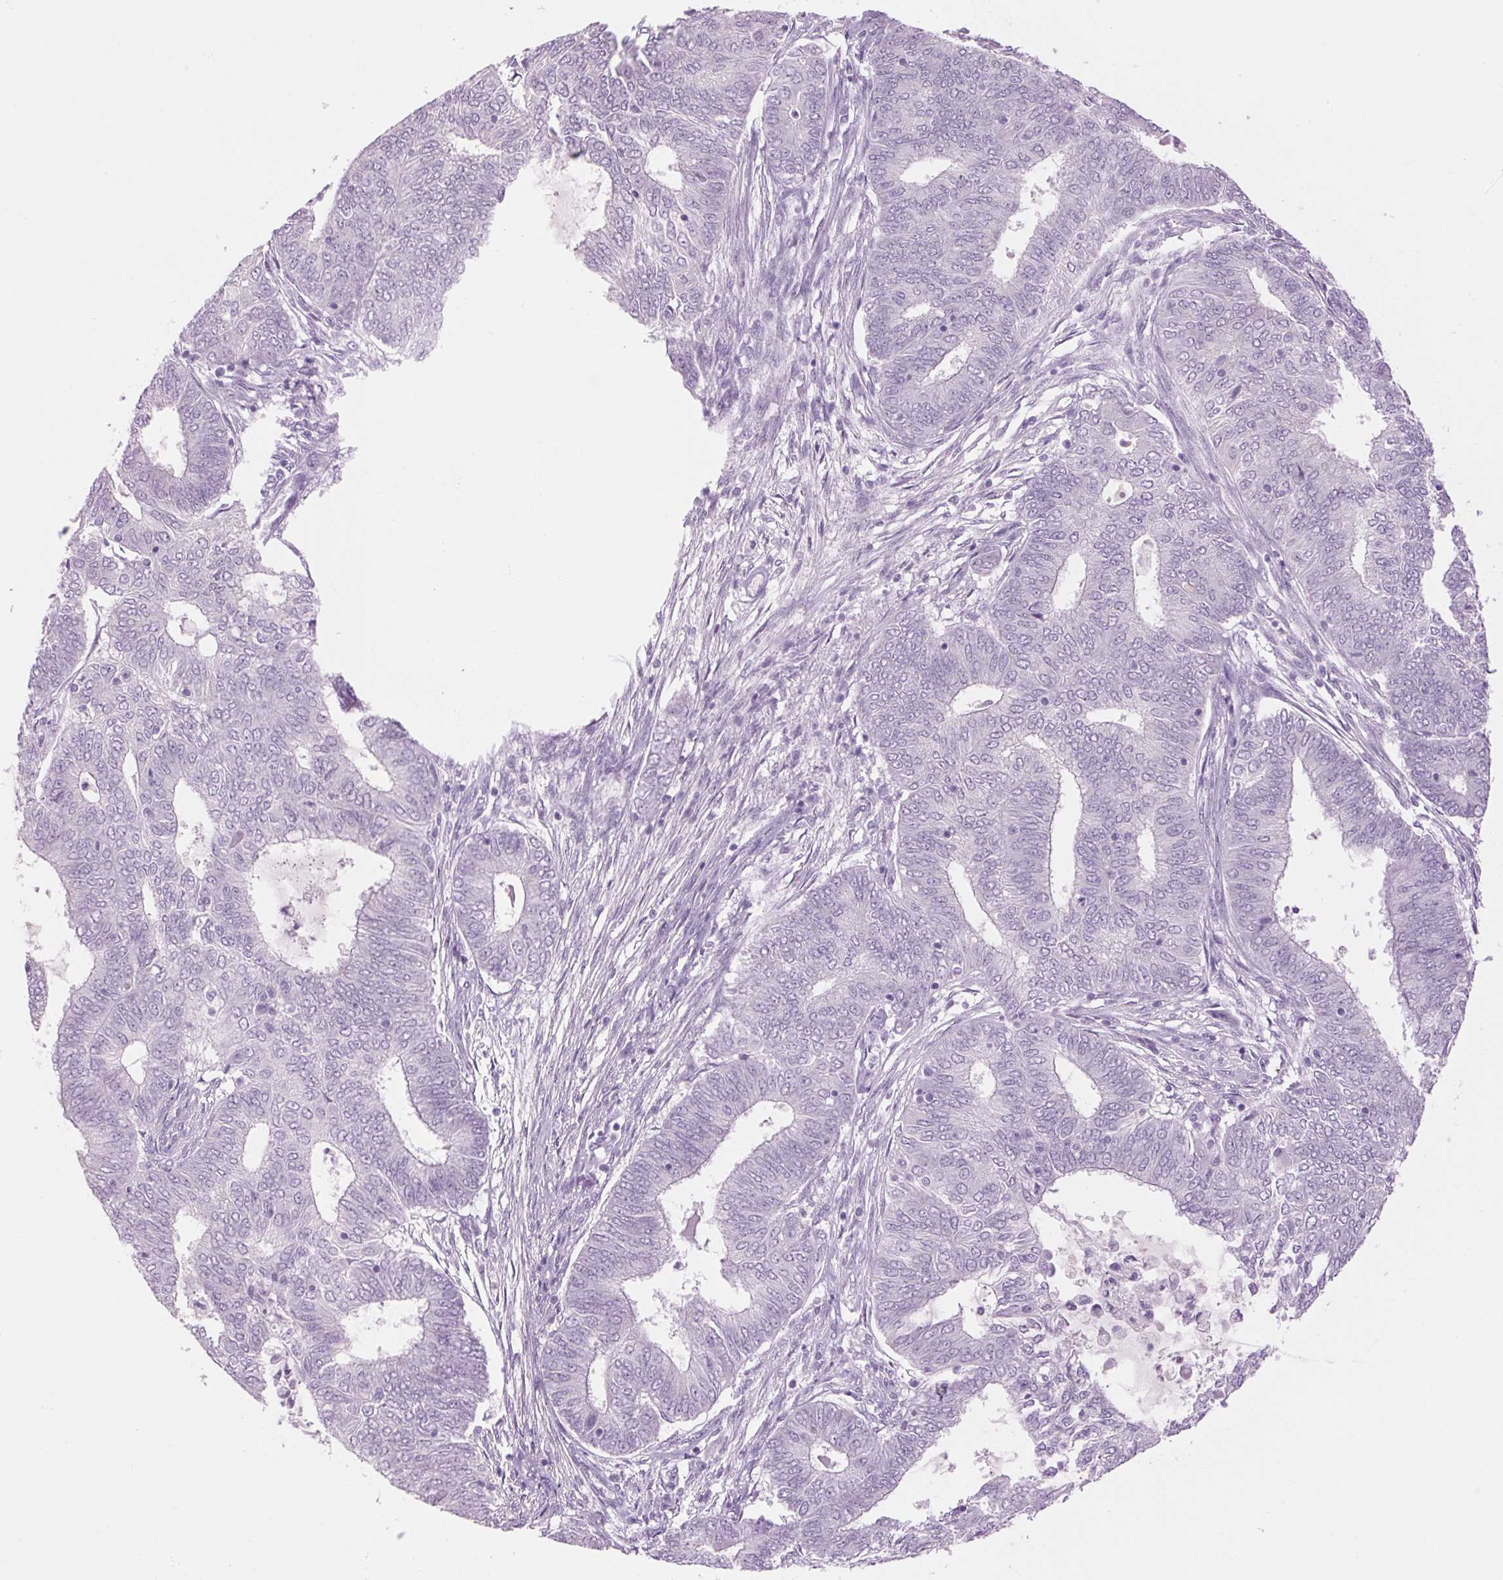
{"staining": {"intensity": "negative", "quantity": "none", "location": "none"}, "tissue": "endometrial cancer", "cell_type": "Tumor cells", "image_type": "cancer", "snomed": [{"axis": "morphology", "description": "Adenocarcinoma, NOS"}, {"axis": "topography", "description": "Endometrium"}], "caption": "This is an immunohistochemistry (IHC) histopathology image of adenocarcinoma (endometrial). There is no positivity in tumor cells.", "gene": "RPTN", "patient": {"sex": "female", "age": 62}}